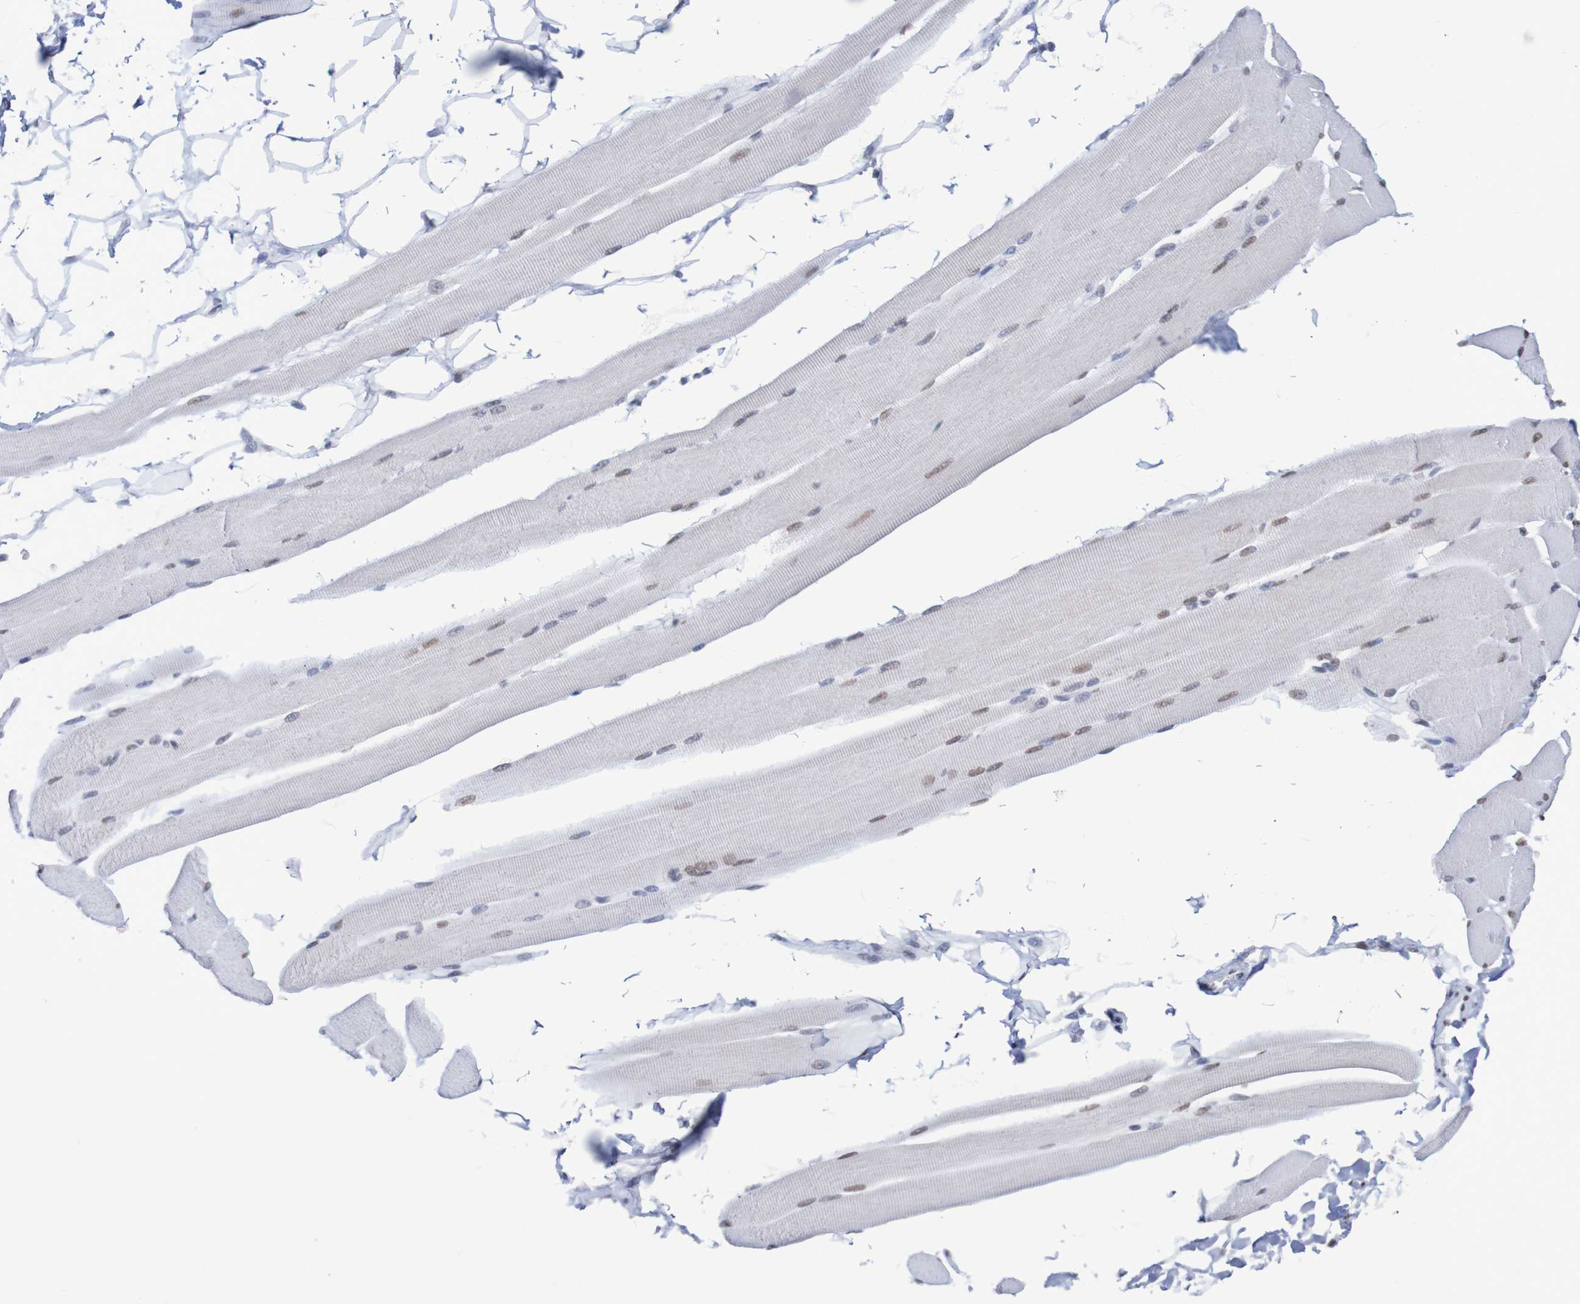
{"staining": {"intensity": "strong", "quantity": "25%-75%", "location": "nuclear"}, "tissue": "skeletal muscle", "cell_type": "Myocytes", "image_type": "normal", "snomed": [{"axis": "morphology", "description": "Normal tissue, NOS"}, {"axis": "topography", "description": "Skeletal muscle"}, {"axis": "topography", "description": "Peripheral nerve tissue"}], "caption": "Protein expression analysis of benign human skeletal muscle reveals strong nuclear expression in about 25%-75% of myocytes. Immunohistochemistry stains the protein of interest in brown and the nuclei are stained blue.", "gene": "MRTFB", "patient": {"sex": "female", "age": 84}}